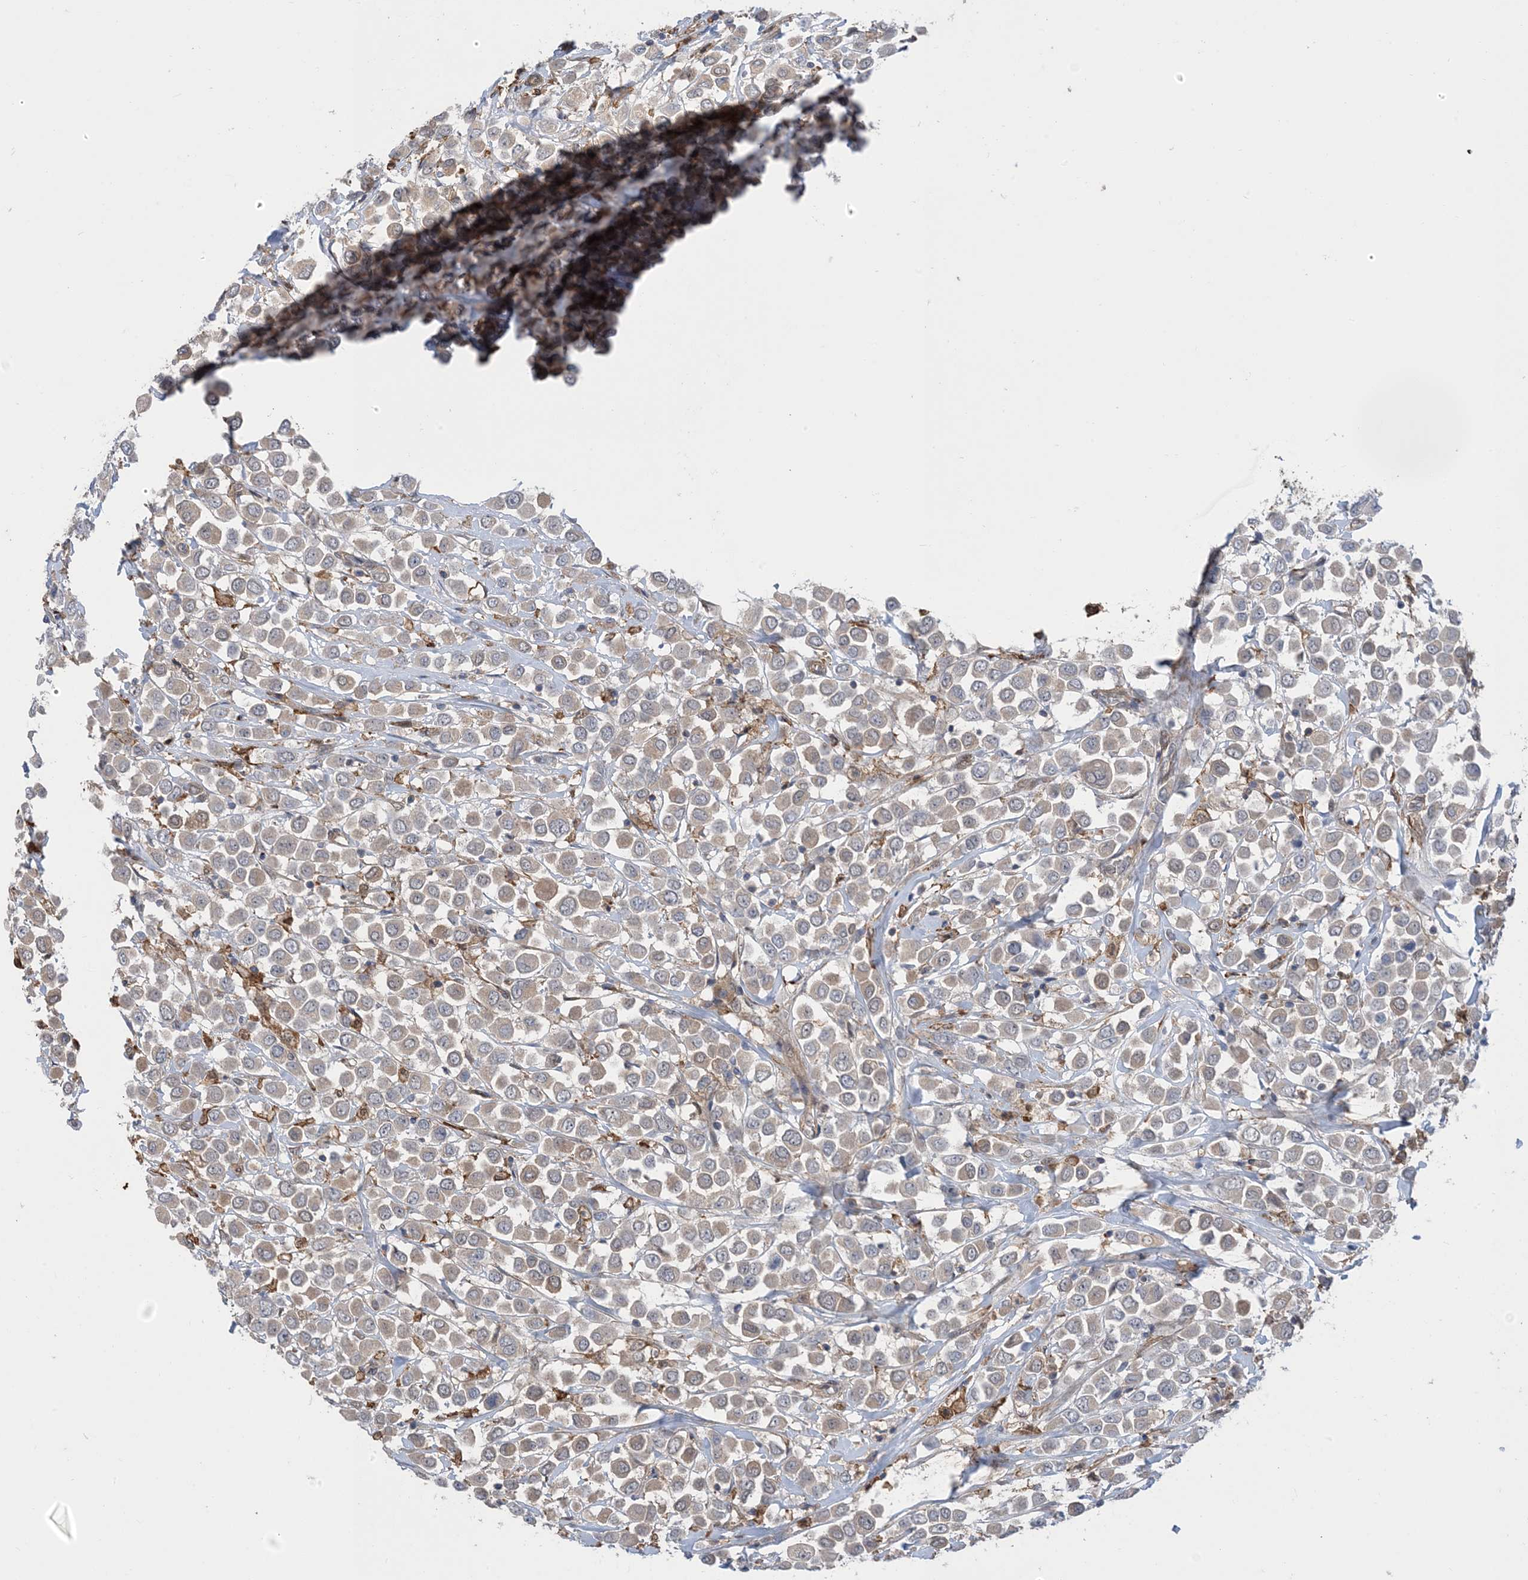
{"staining": {"intensity": "negative", "quantity": "none", "location": "none"}, "tissue": "breast cancer", "cell_type": "Tumor cells", "image_type": "cancer", "snomed": [{"axis": "morphology", "description": "Duct carcinoma"}, {"axis": "topography", "description": "Breast"}], "caption": "Tumor cells are negative for brown protein staining in breast cancer (intraductal carcinoma). (DAB (3,3'-diaminobenzidine) immunohistochemistry, high magnification).", "gene": "HS1BP3", "patient": {"sex": "female", "age": 61}}